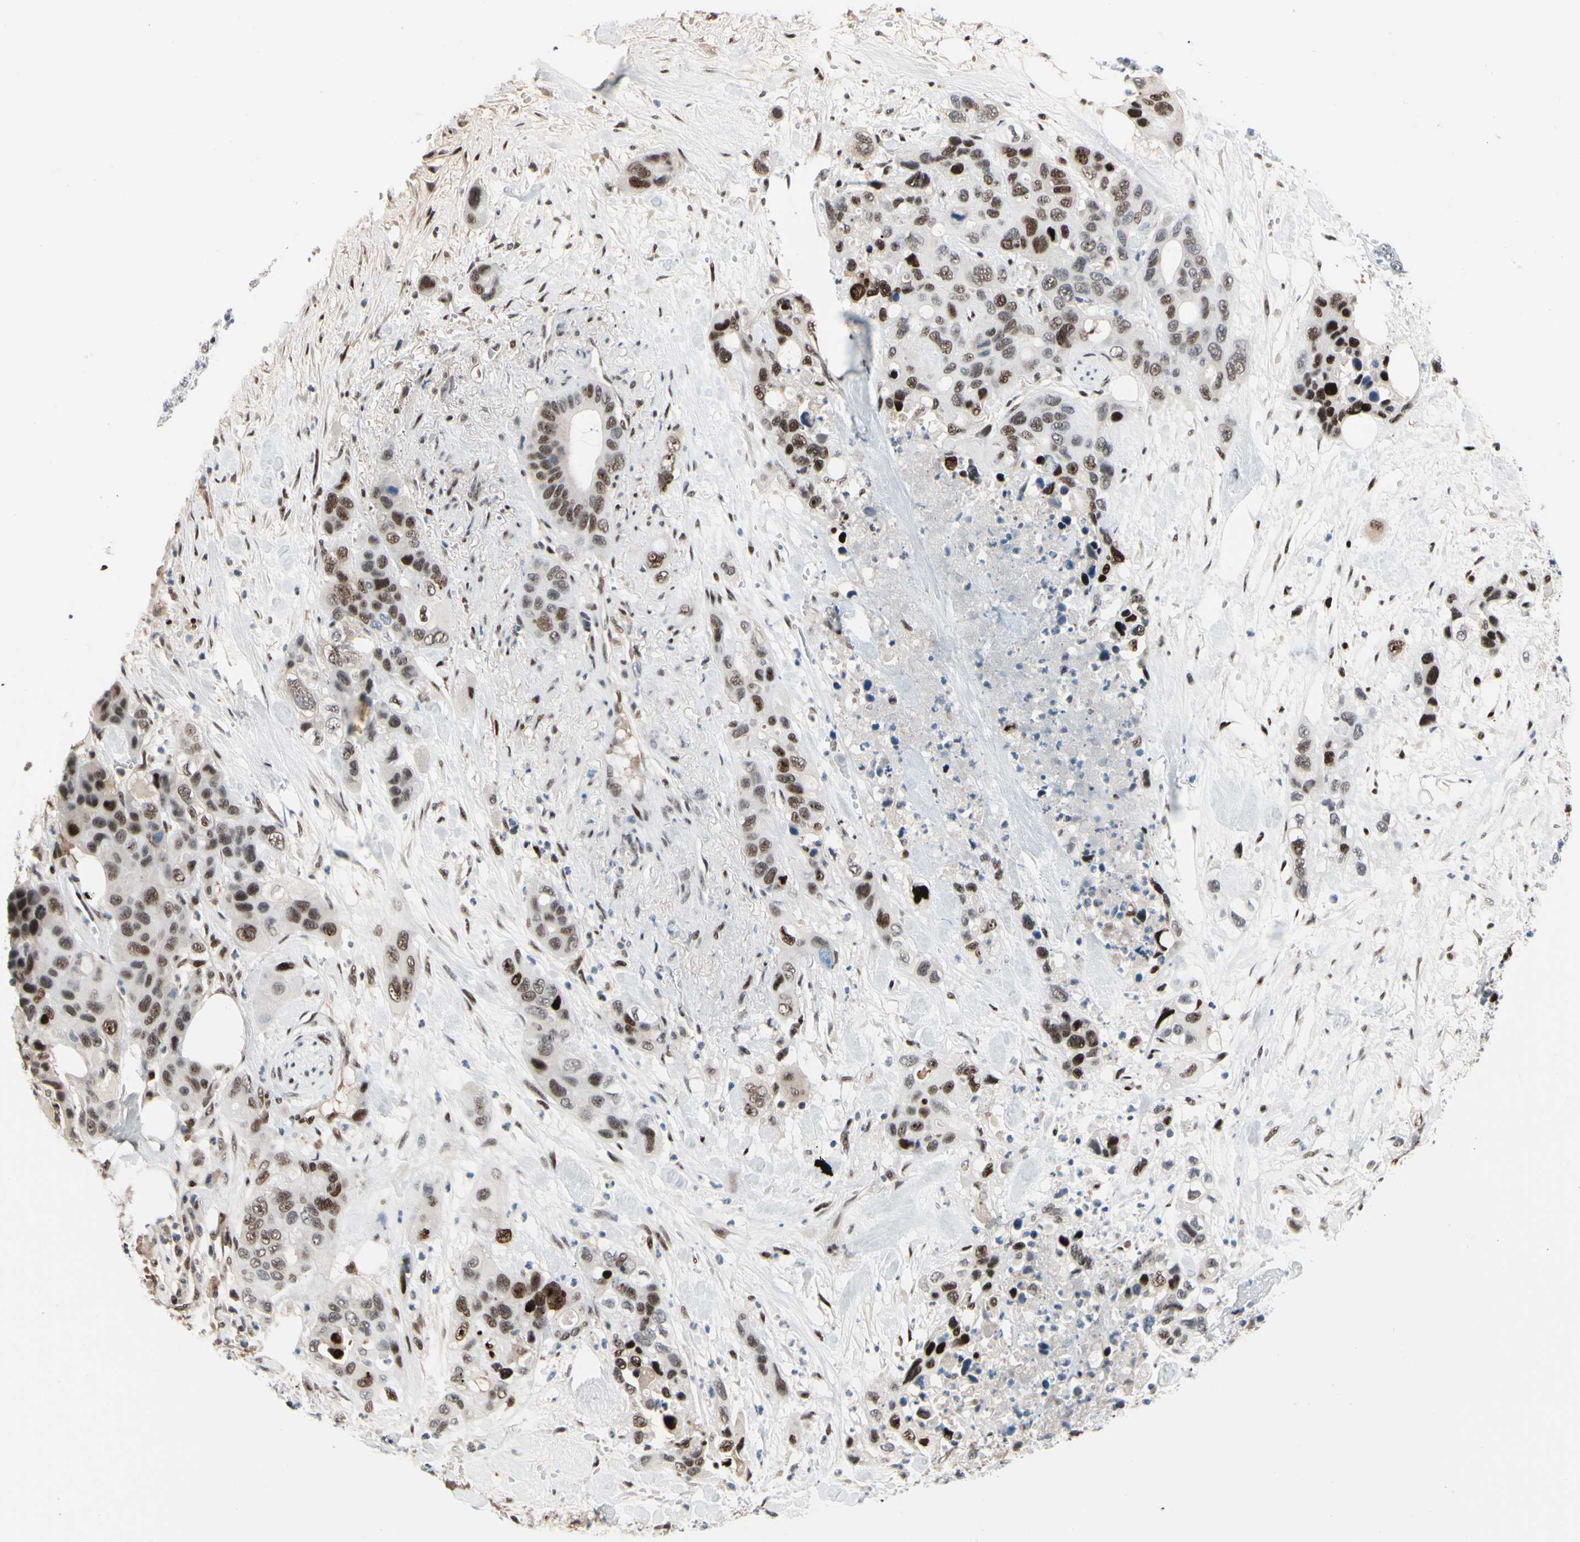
{"staining": {"intensity": "moderate", "quantity": "25%-75%", "location": "nuclear"}, "tissue": "pancreatic cancer", "cell_type": "Tumor cells", "image_type": "cancer", "snomed": [{"axis": "morphology", "description": "Adenocarcinoma, NOS"}, {"axis": "topography", "description": "Pancreas"}], "caption": "Protein expression analysis of pancreatic adenocarcinoma exhibits moderate nuclear staining in about 25%-75% of tumor cells.", "gene": "FOXO3", "patient": {"sex": "female", "age": 71}}